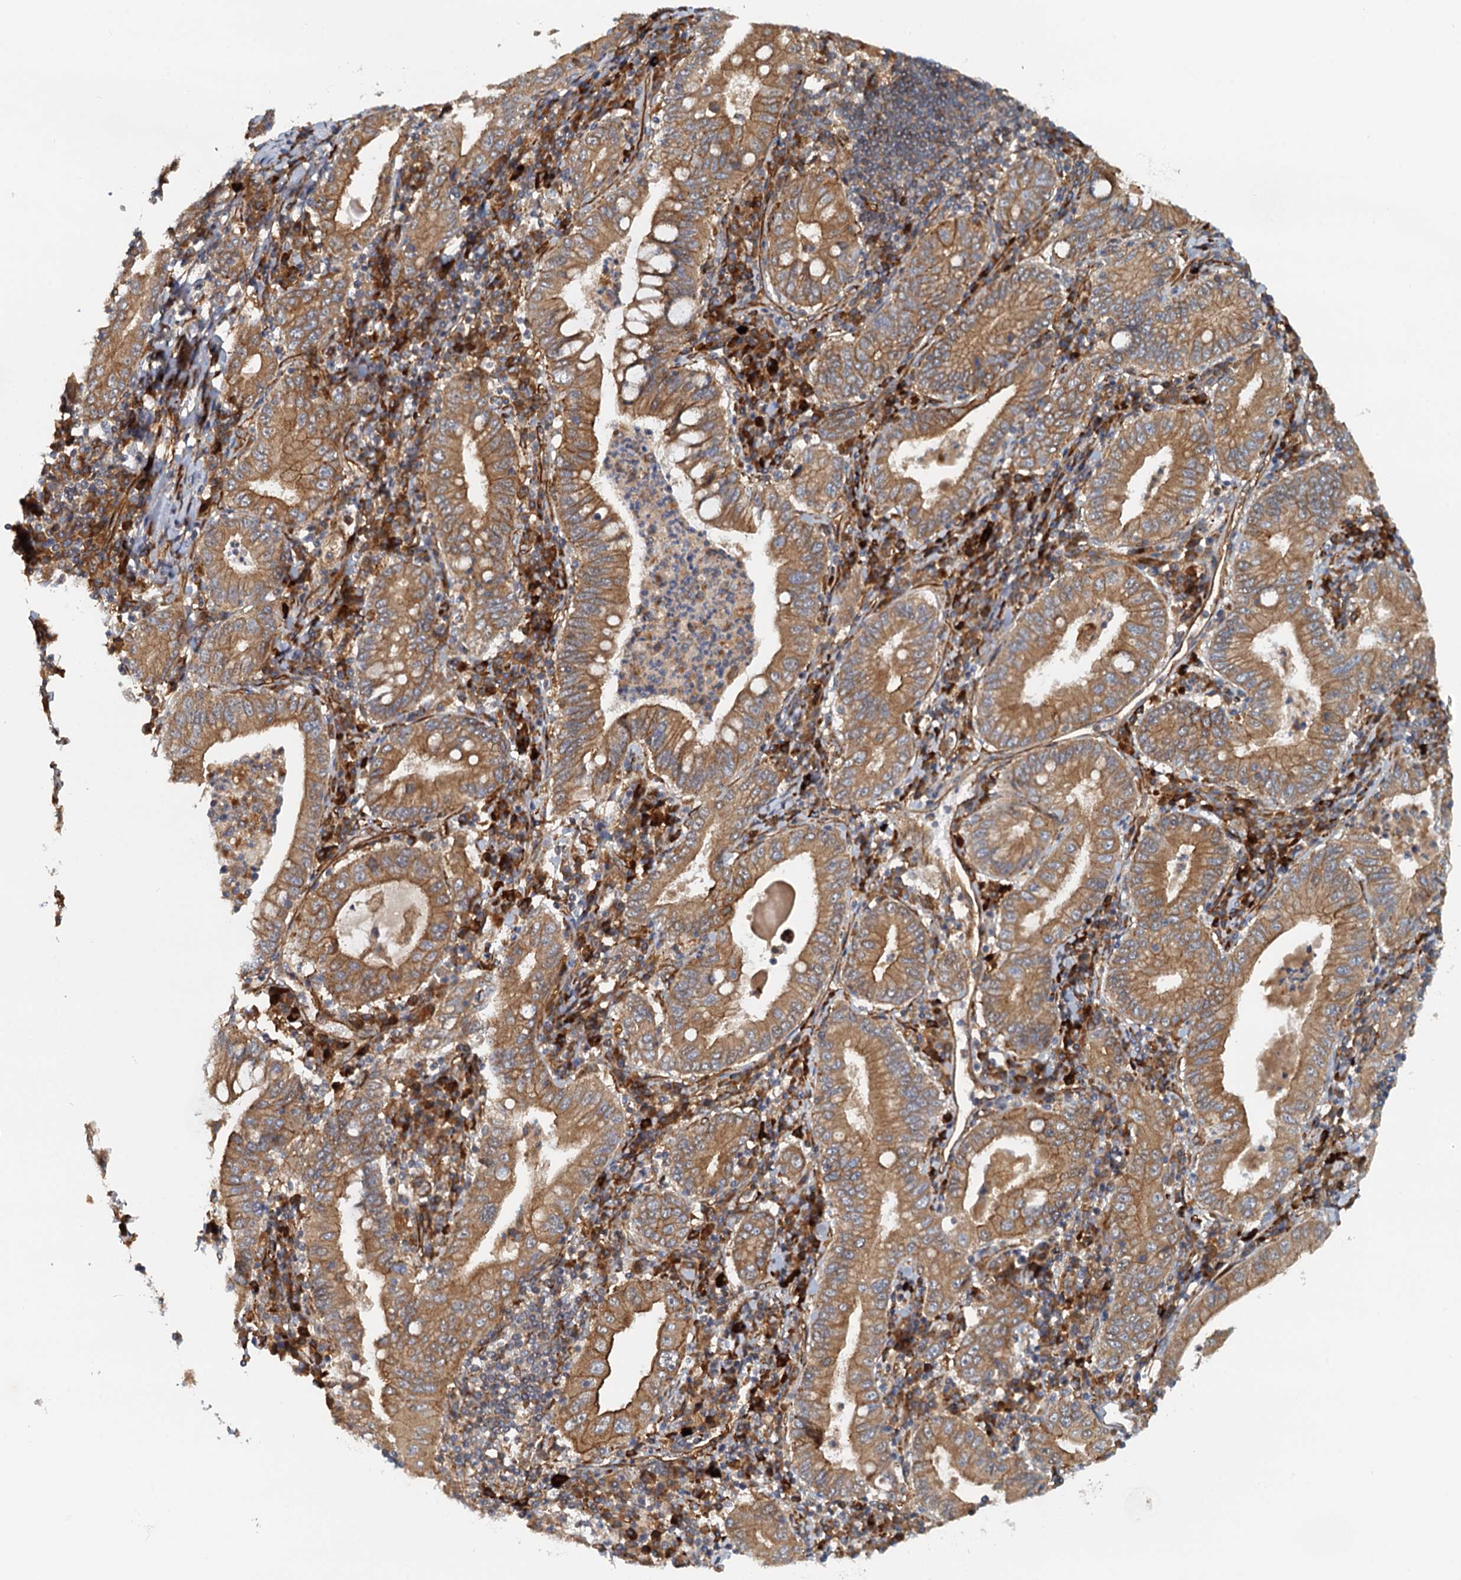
{"staining": {"intensity": "strong", "quantity": ">75%", "location": "cytoplasmic/membranous"}, "tissue": "stomach cancer", "cell_type": "Tumor cells", "image_type": "cancer", "snomed": [{"axis": "morphology", "description": "Normal tissue, NOS"}, {"axis": "morphology", "description": "Adenocarcinoma, NOS"}, {"axis": "topography", "description": "Esophagus"}, {"axis": "topography", "description": "Stomach, upper"}, {"axis": "topography", "description": "Peripheral nerve tissue"}], "caption": "High-magnification brightfield microscopy of stomach cancer stained with DAB (brown) and counterstained with hematoxylin (blue). tumor cells exhibit strong cytoplasmic/membranous staining is identified in approximately>75% of cells.", "gene": "NIPAL3", "patient": {"sex": "male", "age": 62}}